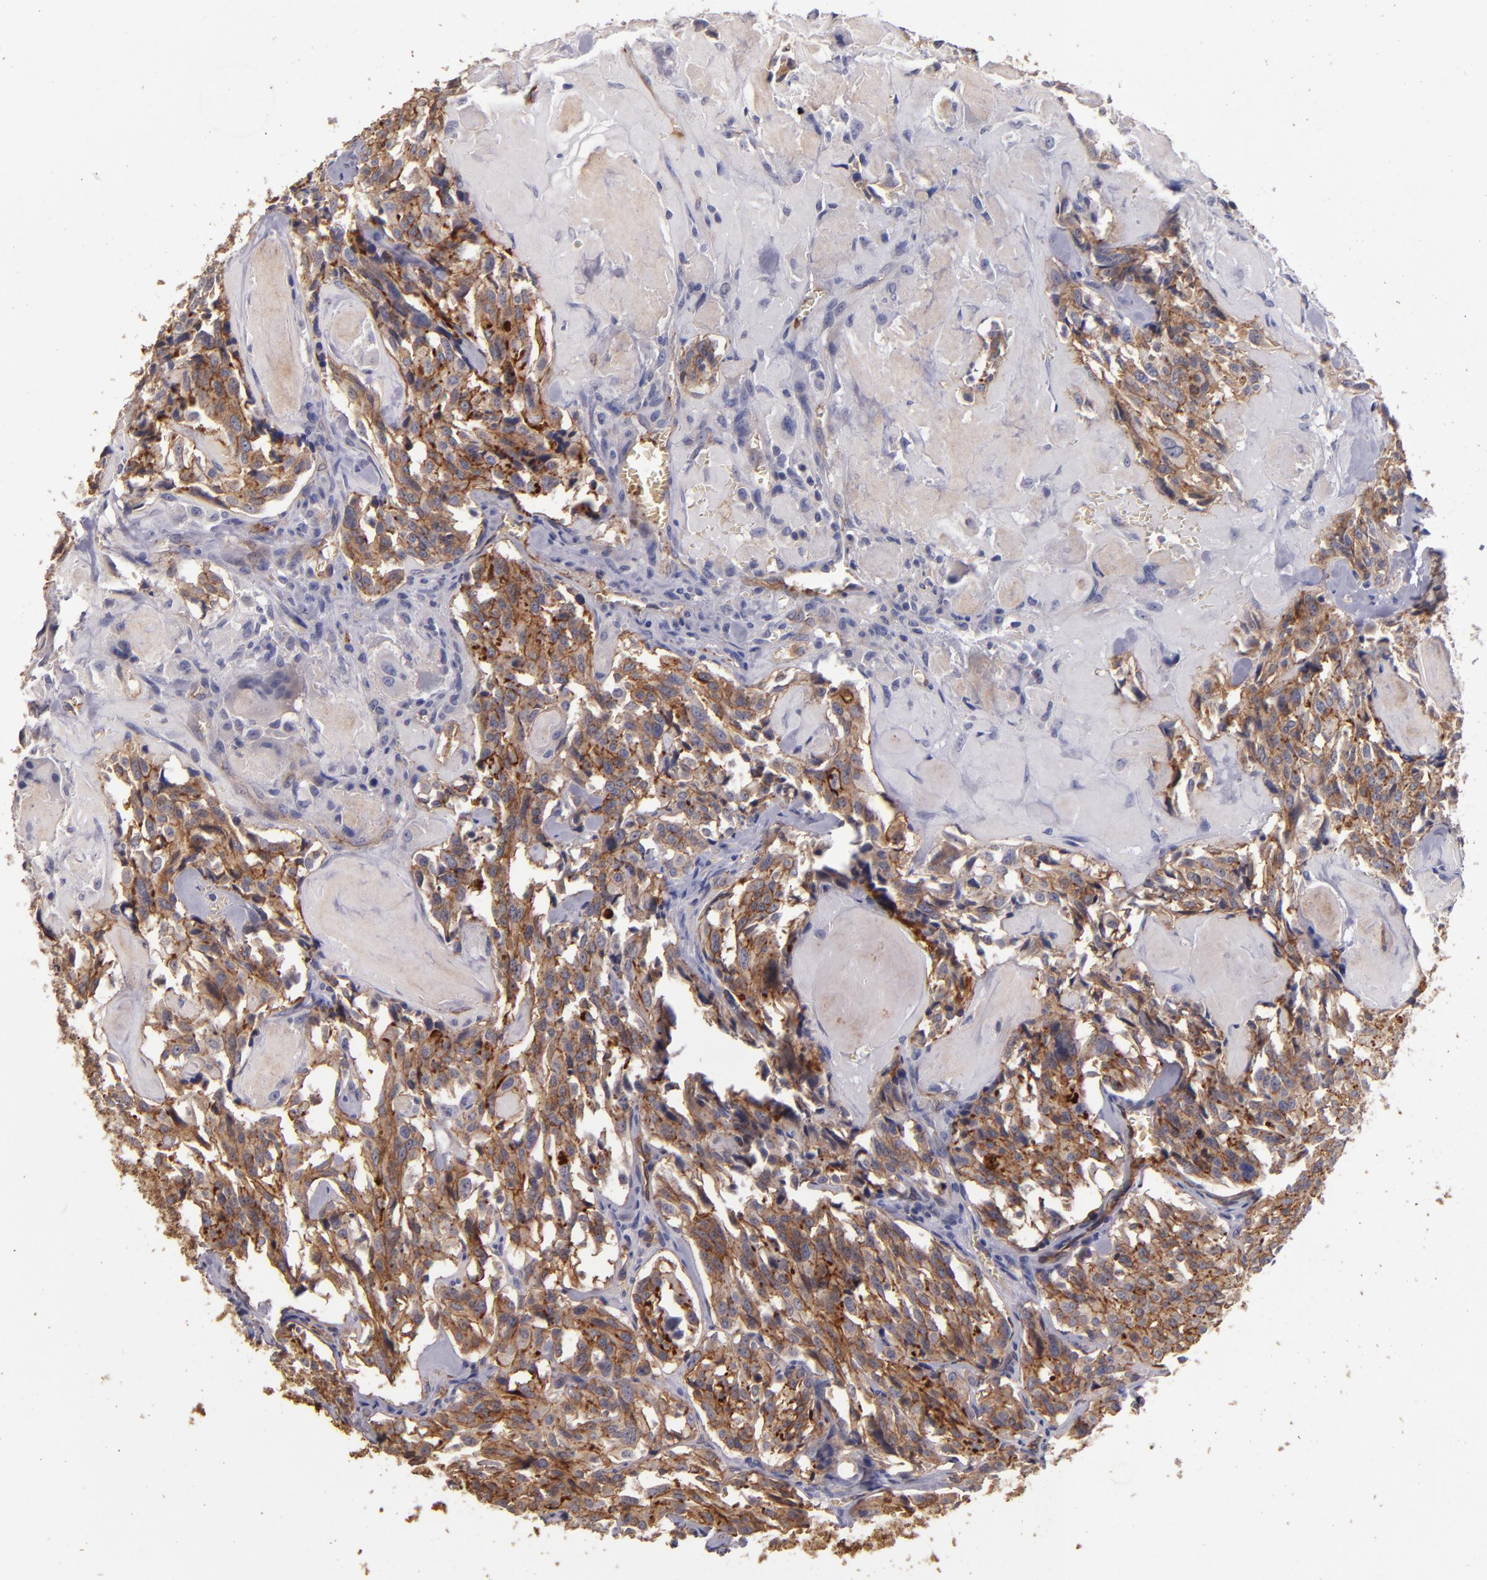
{"staining": {"intensity": "moderate", "quantity": ">75%", "location": "cytoplasmic/membranous"}, "tissue": "thyroid cancer", "cell_type": "Tumor cells", "image_type": "cancer", "snomed": [{"axis": "morphology", "description": "Carcinoma, NOS"}, {"axis": "morphology", "description": "Carcinoid, malignant, NOS"}, {"axis": "topography", "description": "Thyroid gland"}], "caption": "A brown stain labels moderate cytoplasmic/membranous positivity of a protein in thyroid carcinoma tumor cells.", "gene": "CLDN5", "patient": {"sex": "male", "age": 33}}